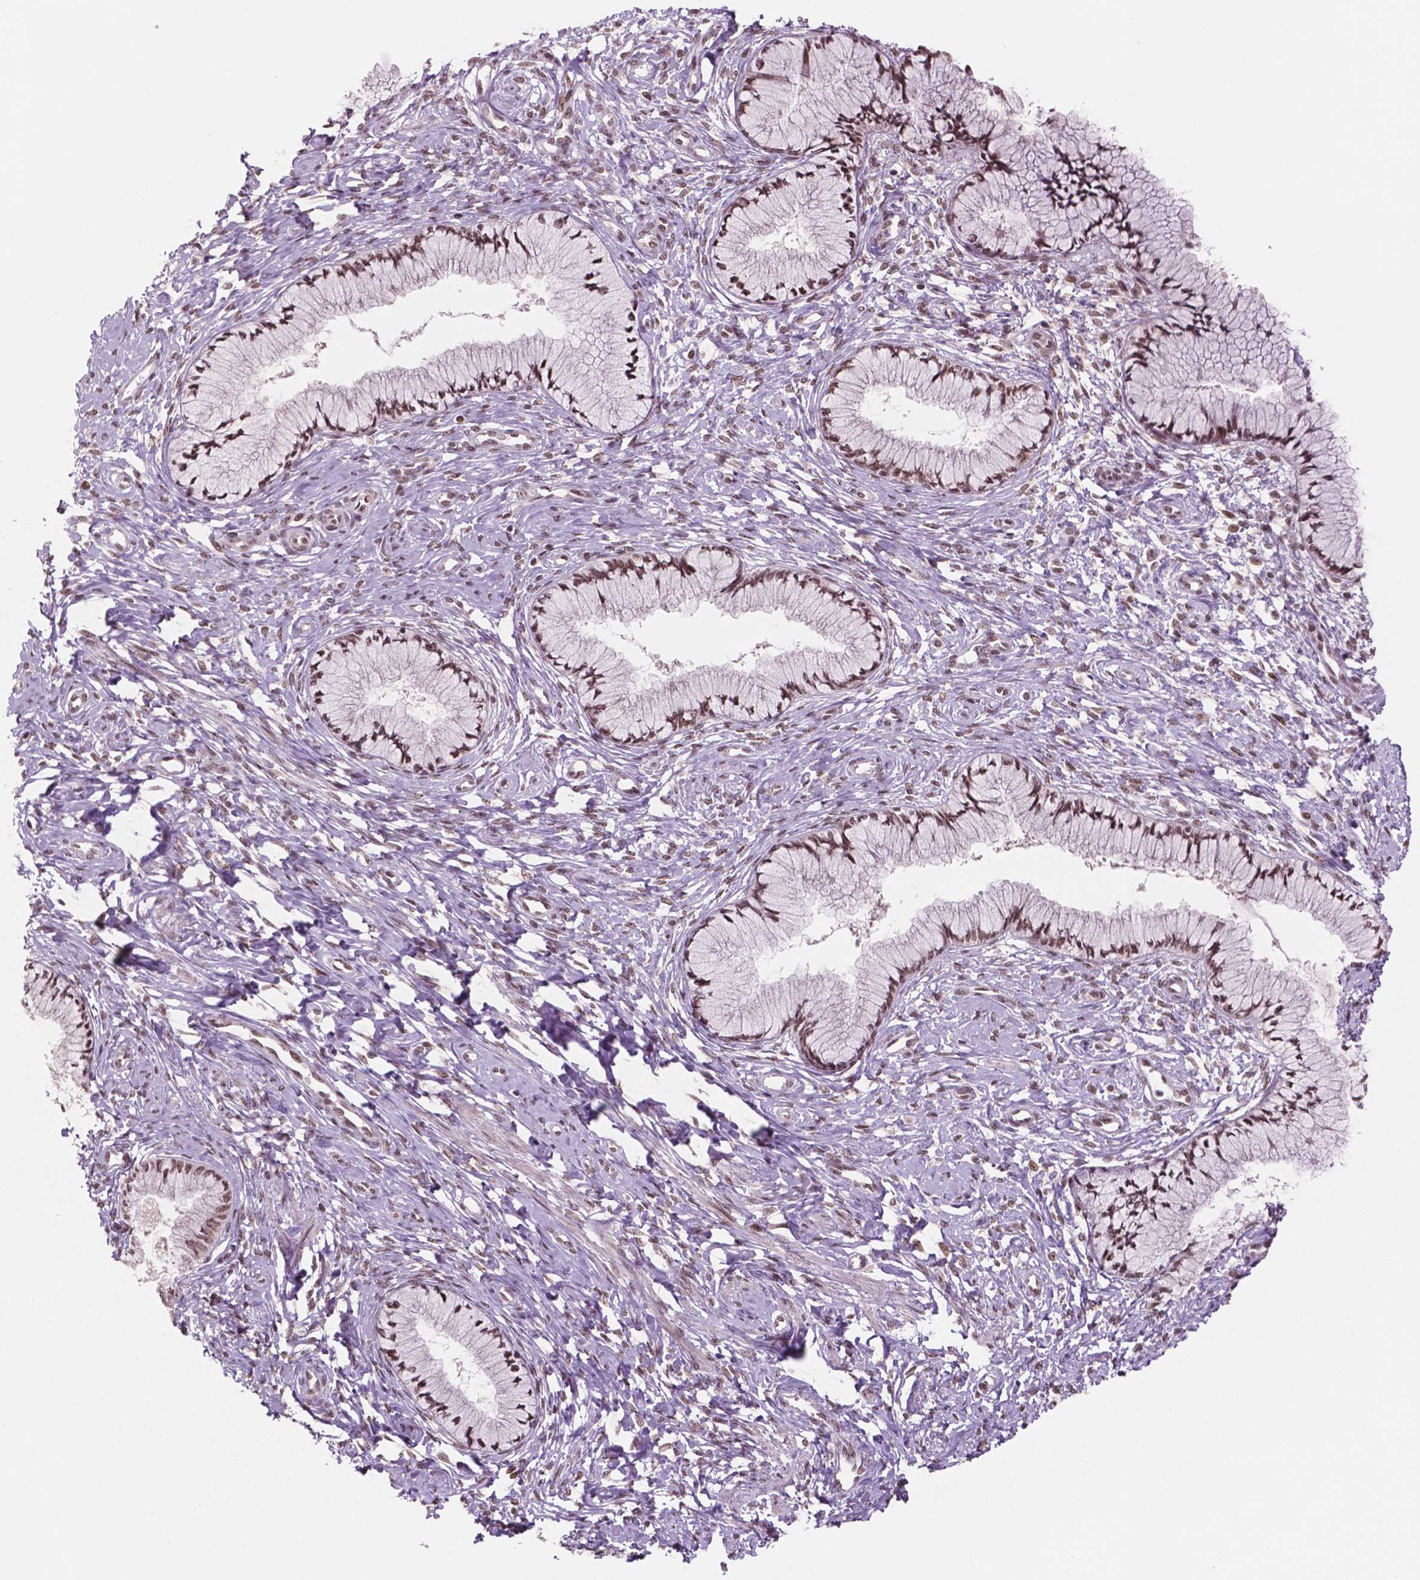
{"staining": {"intensity": "moderate", "quantity": ">75%", "location": "nuclear"}, "tissue": "cervix", "cell_type": "Glandular cells", "image_type": "normal", "snomed": [{"axis": "morphology", "description": "Normal tissue, NOS"}, {"axis": "topography", "description": "Cervix"}], "caption": "Immunohistochemical staining of benign human cervix shows moderate nuclear protein expression in about >75% of glandular cells.", "gene": "POLR2E", "patient": {"sex": "female", "age": 37}}